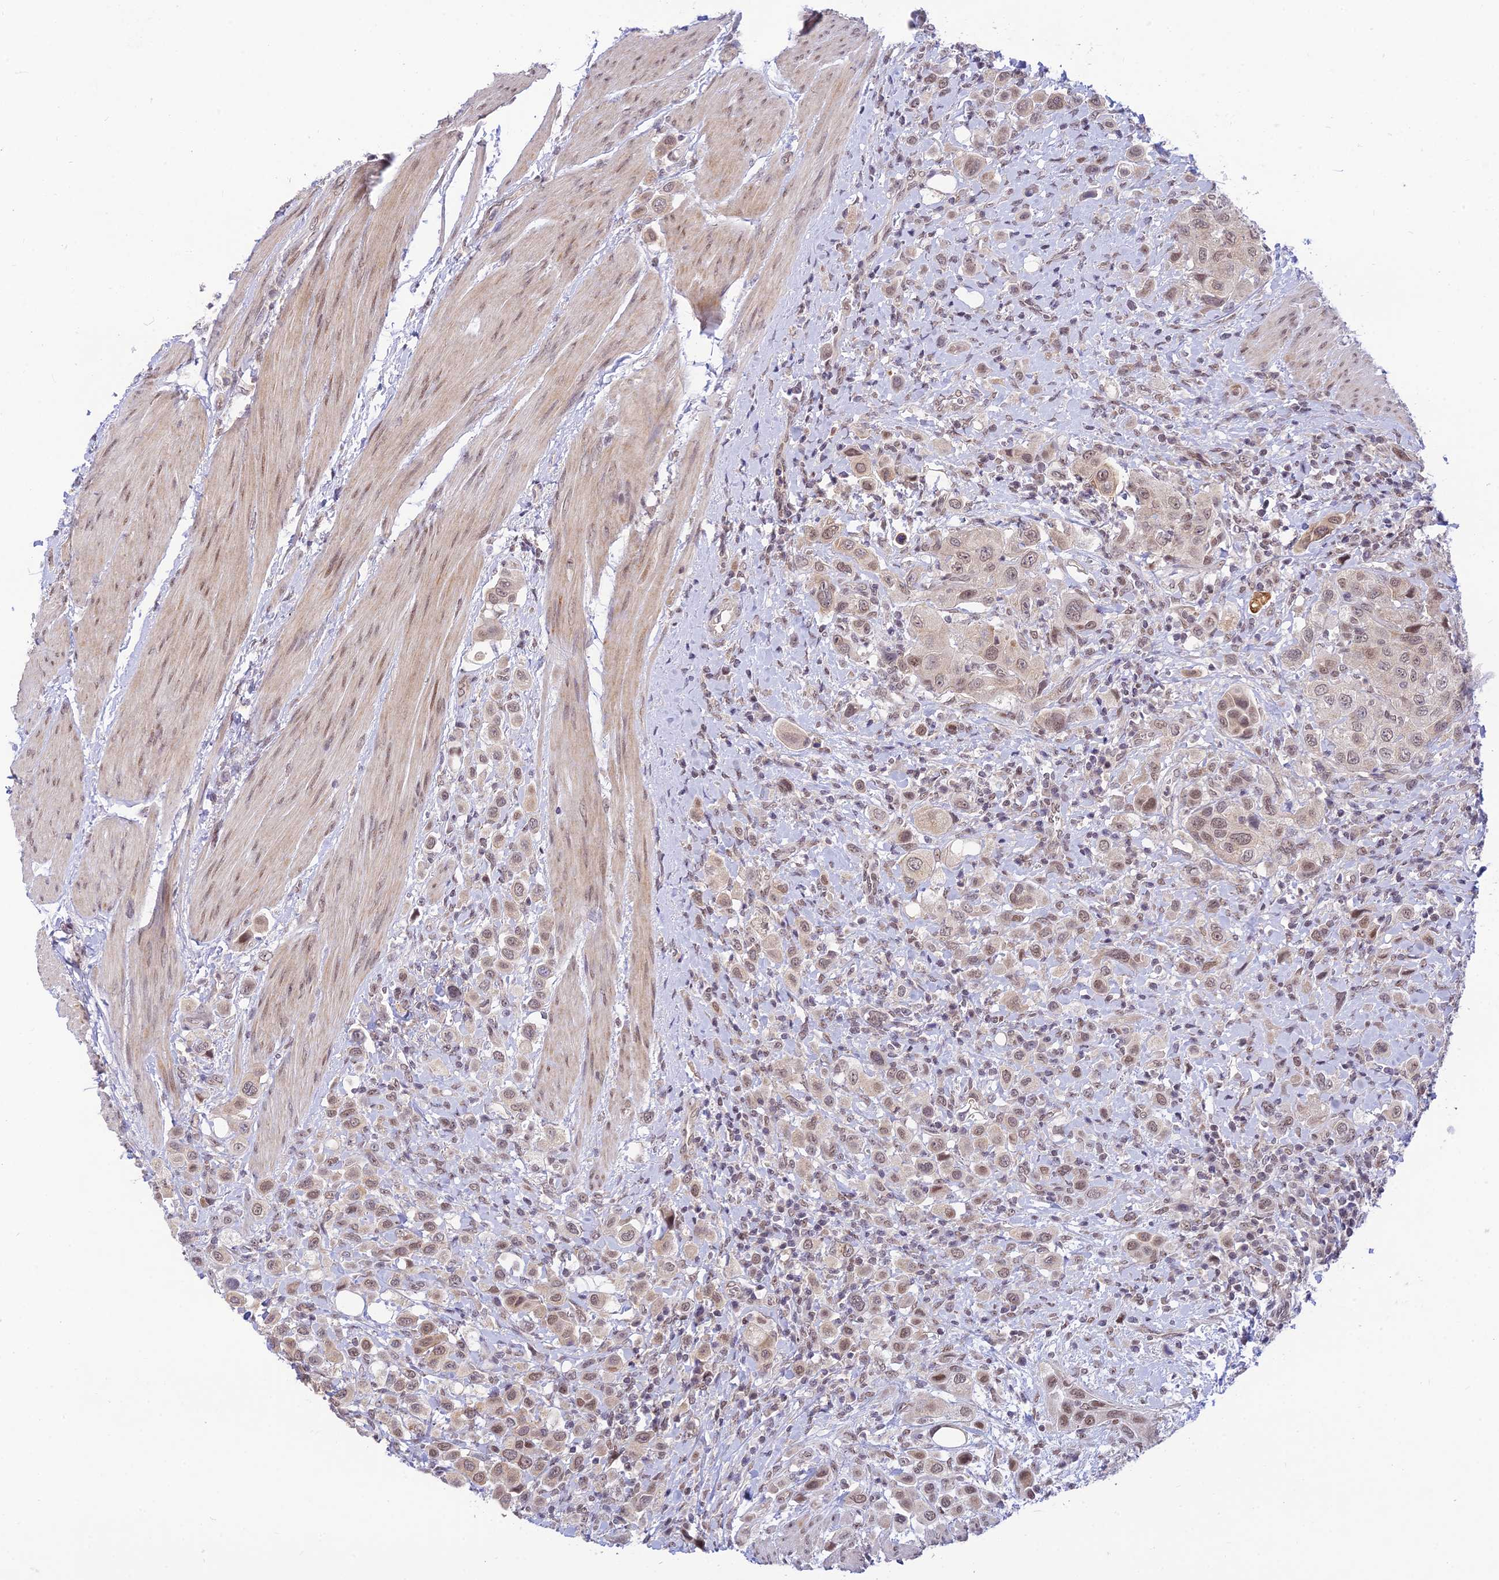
{"staining": {"intensity": "moderate", "quantity": ">75%", "location": "nuclear"}, "tissue": "urothelial cancer", "cell_type": "Tumor cells", "image_type": "cancer", "snomed": [{"axis": "morphology", "description": "Urothelial carcinoma, High grade"}, {"axis": "topography", "description": "Urinary bladder"}], "caption": "Immunohistochemical staining of urothelial cancer reveals medium levels of moderate nuclear expression in about >75% of tumor cells. Nuclei are stained in blue.", "gene": "MICOS13", "patient": {"sex": "male", "age": 50}}